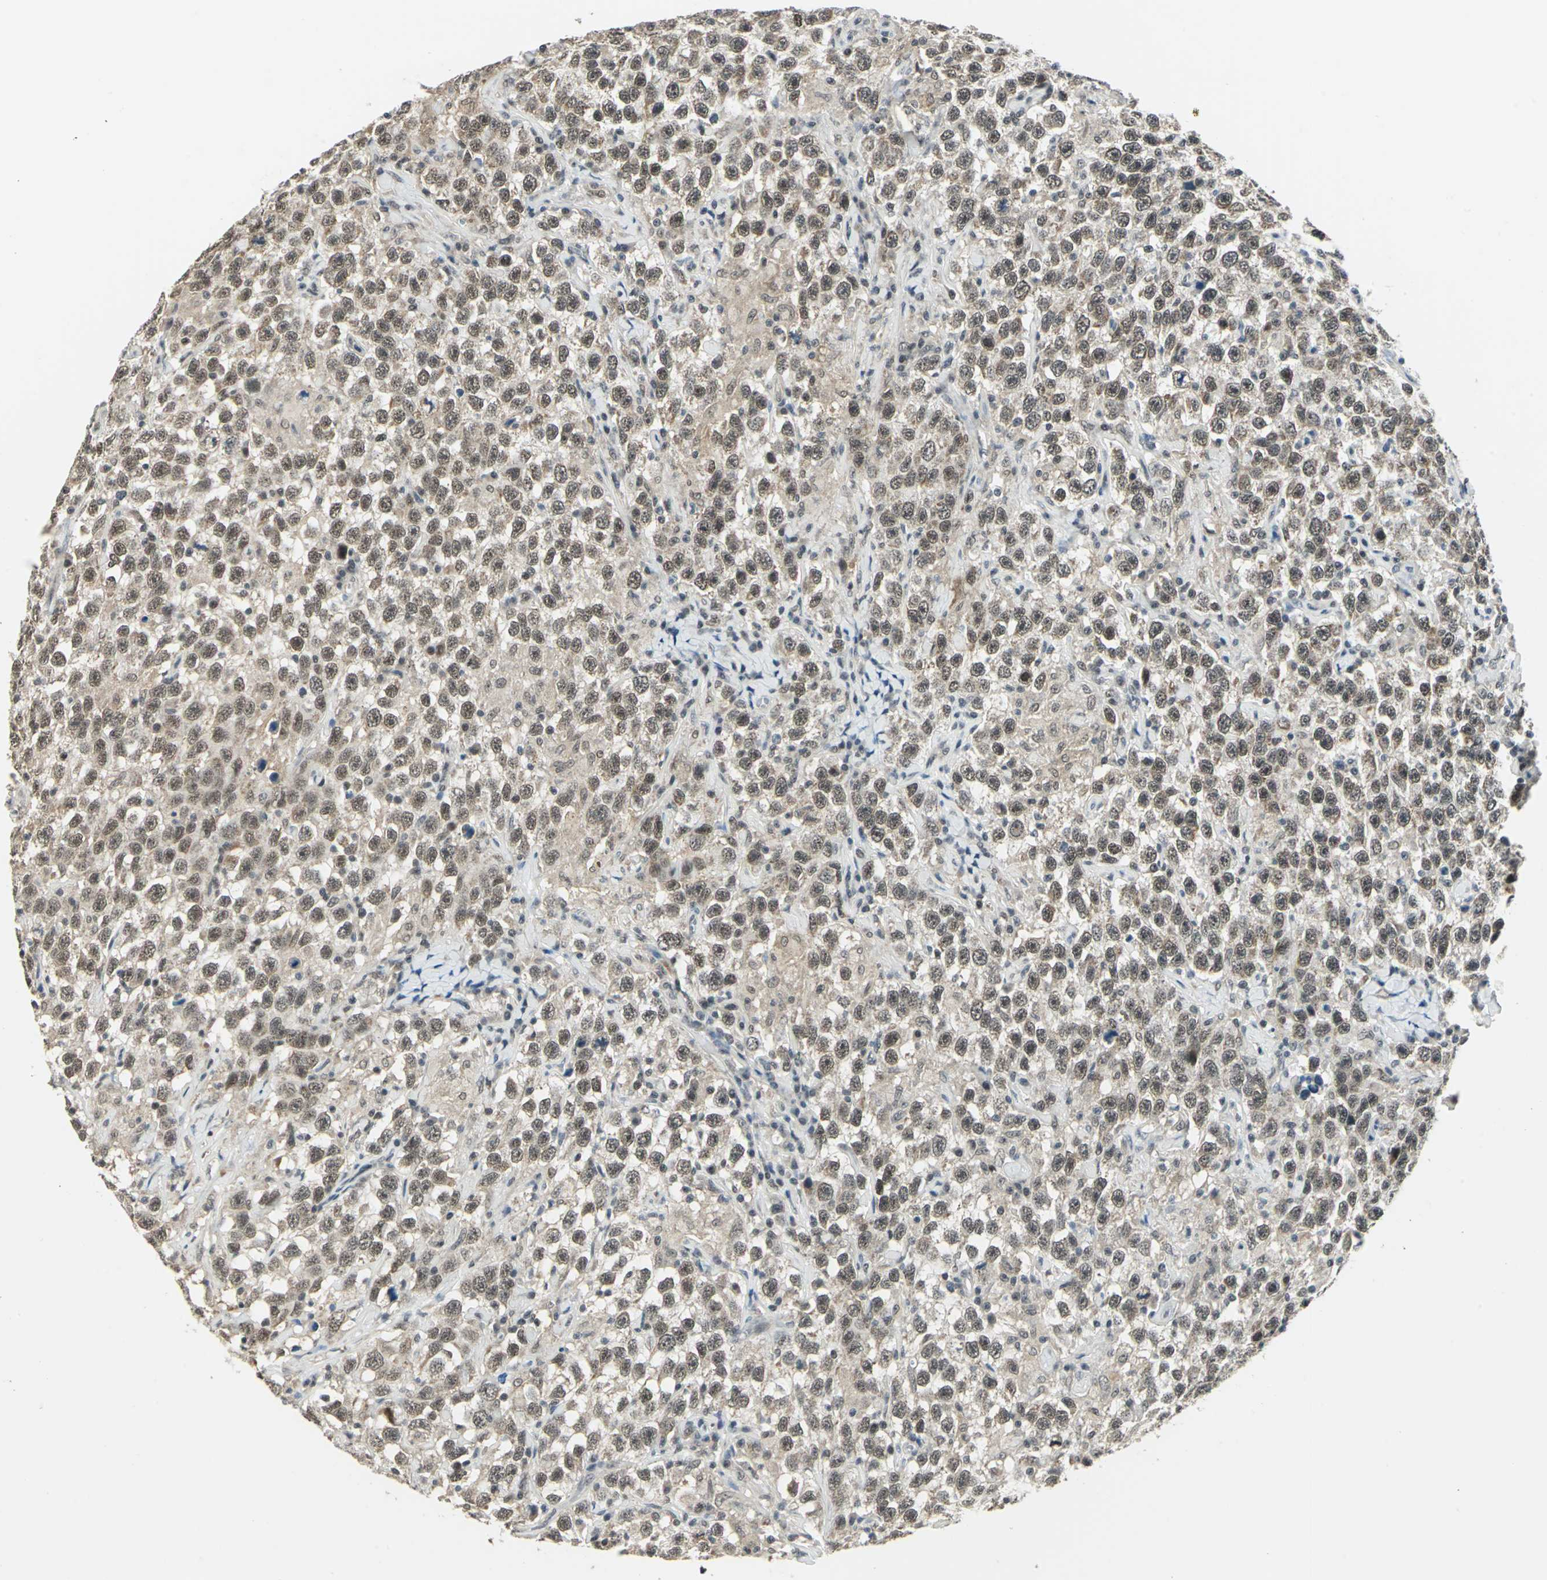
{"staining": {"intensity": "moderate", "quantity": ">75%", "location": "cytoplasmic/membranous,nuclear"}, "tissue": "testis cancer", "cell_type": "Tumor cells", "image_type": "cancer", "snomed": [{"axis": "morphology", "description": "Seminoma, NOS"}, {"axis": "topography", "description": "Testis"}], "caption": "DAB immunohistochemical staining of testis cancer demonstrates moderate cytoplasmic/membranous and nuclear protein expression in about >75% of tumor cells. (IHC, brightfield microscopy, high magnification).", "gene": "MTA1", "patient": {"sex": "male", "age": 41}}